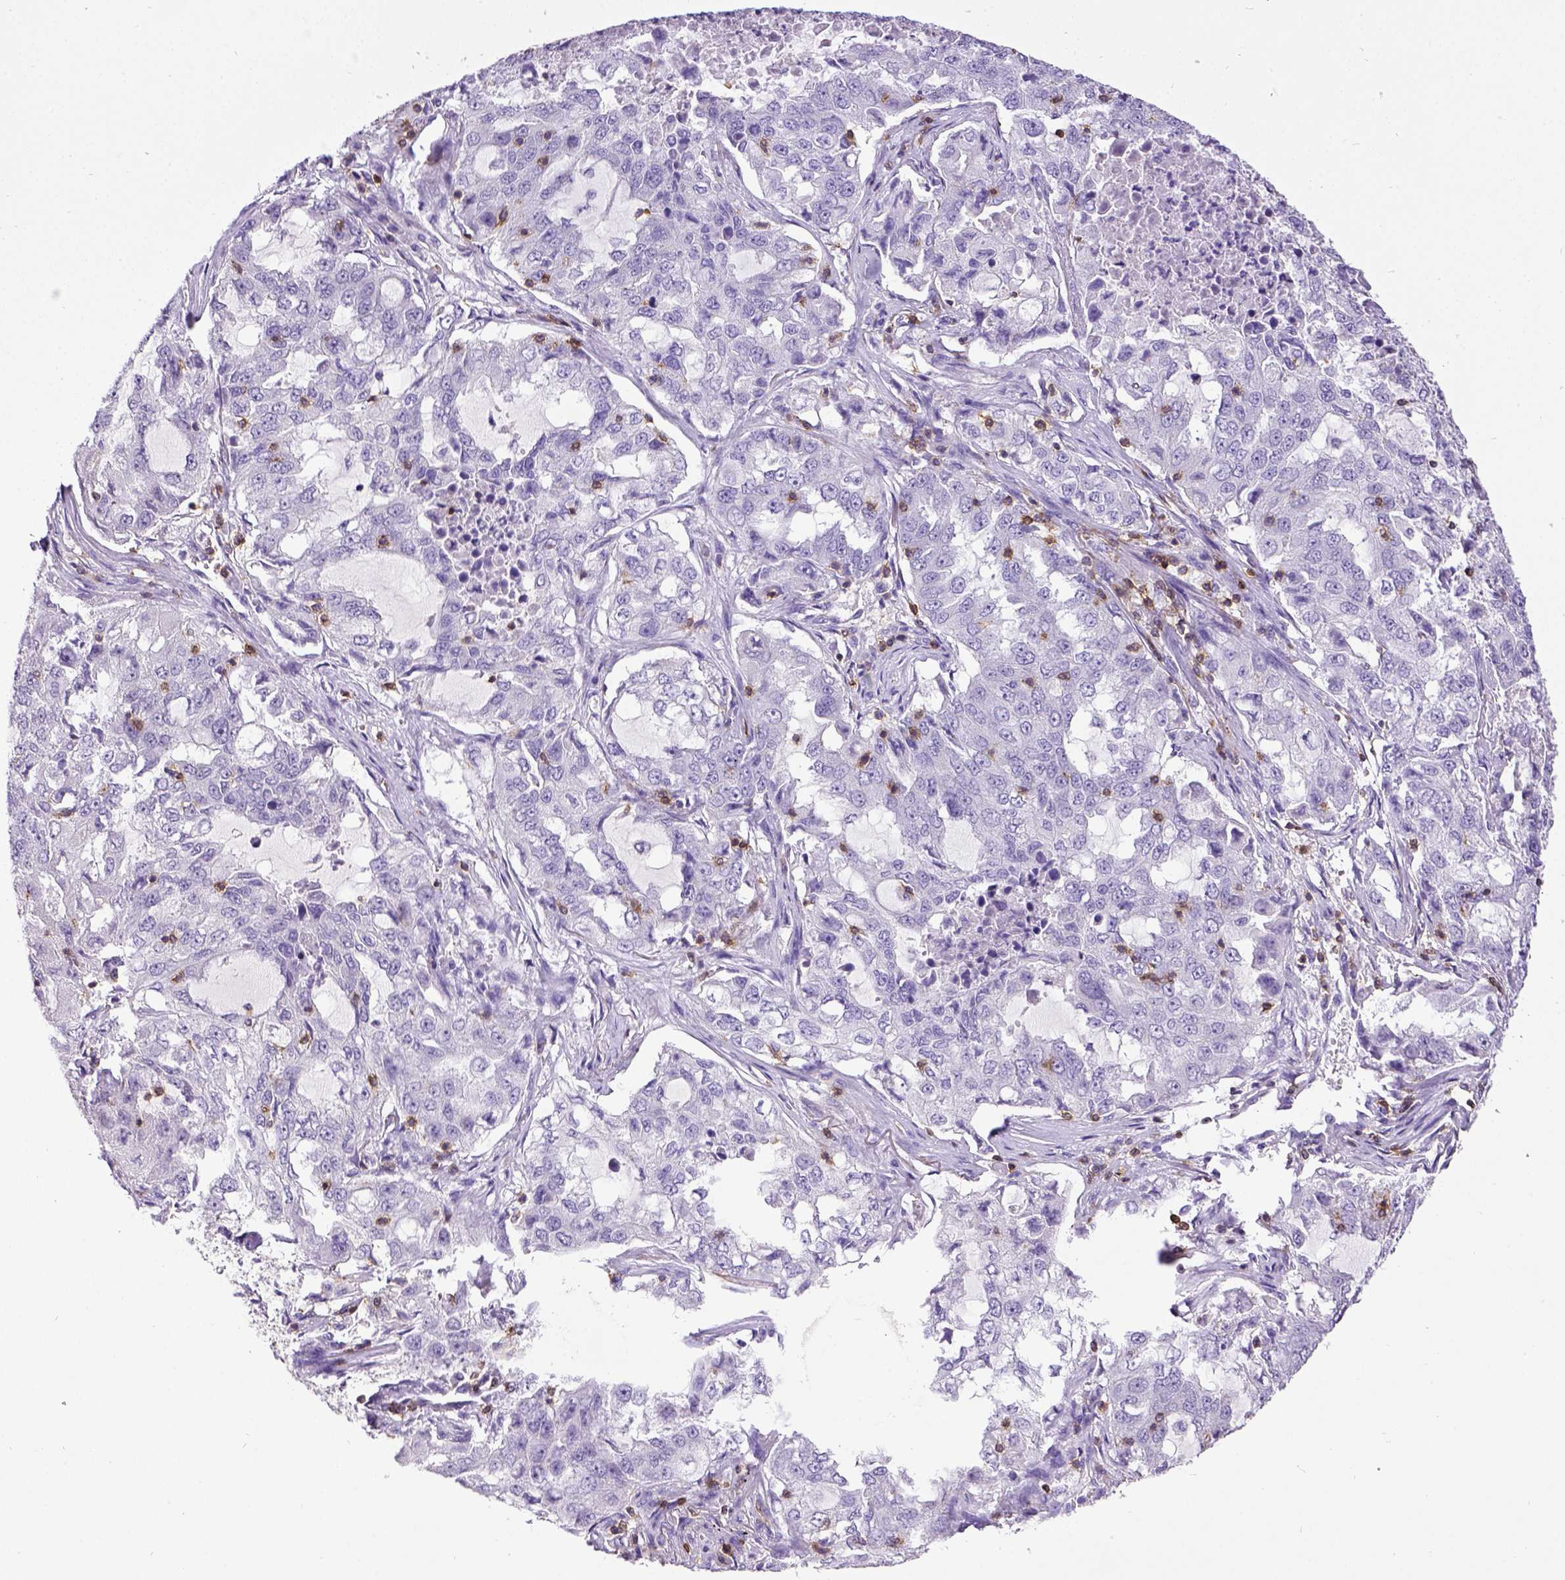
{"staining": {"intensity": "negative", "quantity": "none", "location": "none"}, "tissue": "lung cancer", "cell_type": "Tumor cells", "image_type": "cancer", "snomed": [{"axis": "morphology", "description": "Adenocarcinoma, NOS"}, {"axis": "topography", "description": "Lung"}], "caption": "An image of lung cancer stained for a protein exhibits no brown staining in tumor cells. (DAB immunohistochemistry, high magnification).", "gene": "CD3E", "patient": {"sex": "female", "age": 61}}